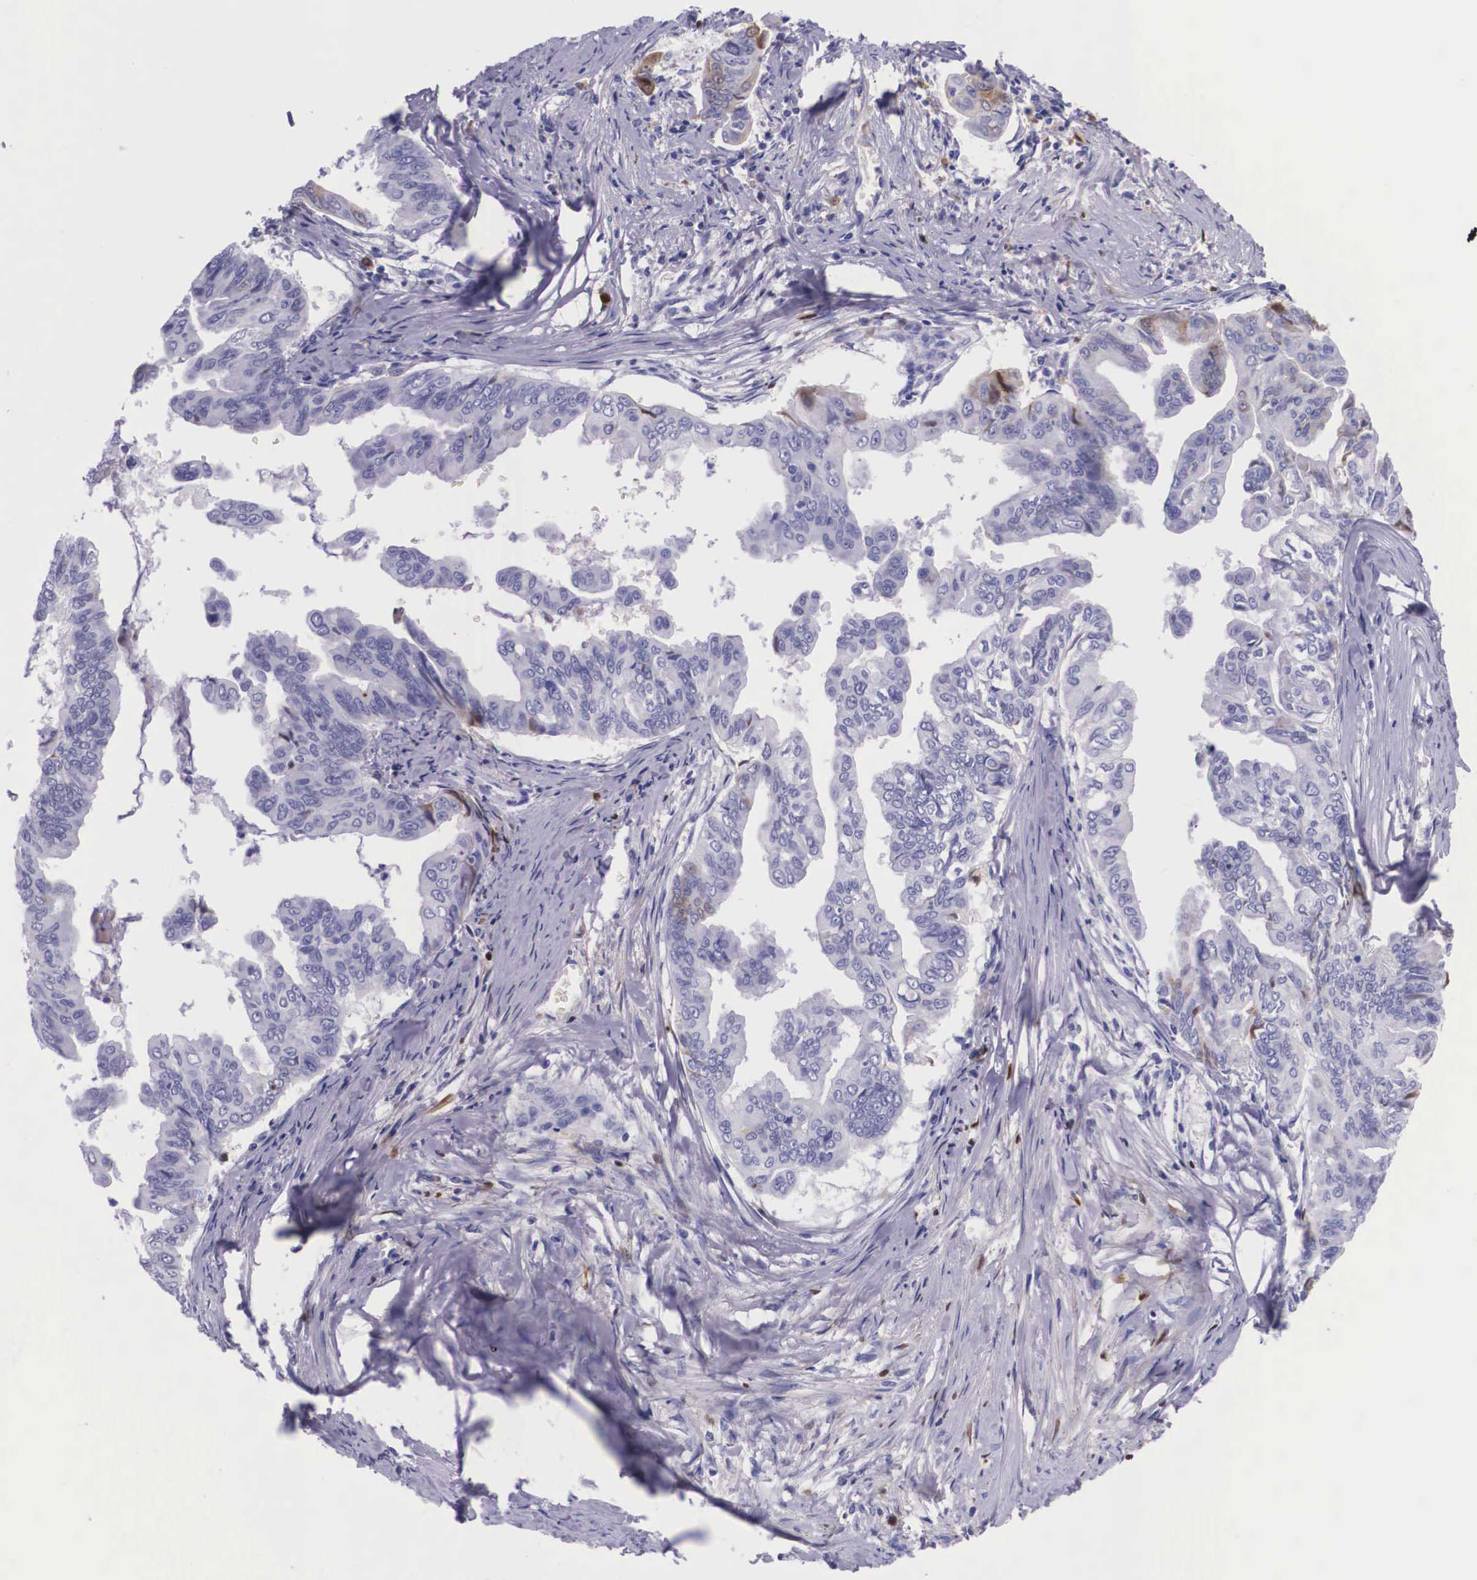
{"staining": {"intensity": "negative", "quantity": "none", "location": "none"}, "tissue": "stomach cancer", "cell_type": "Tumor cells", "image_type": "cancer", "snomed": [{"axis": "morphology", "description": "Adenocarcinoma, NOS"}, {"axis": "topography", "description": "Stomach, upper"}], "caption": "An immunohistochemistry image of adenocarcinoma (stomach) is shown. There is no staining in tumor cells of adenocarcinoma (stomach).", "gene": "PLG", "patient": {"sex": "male", "age": 80}}